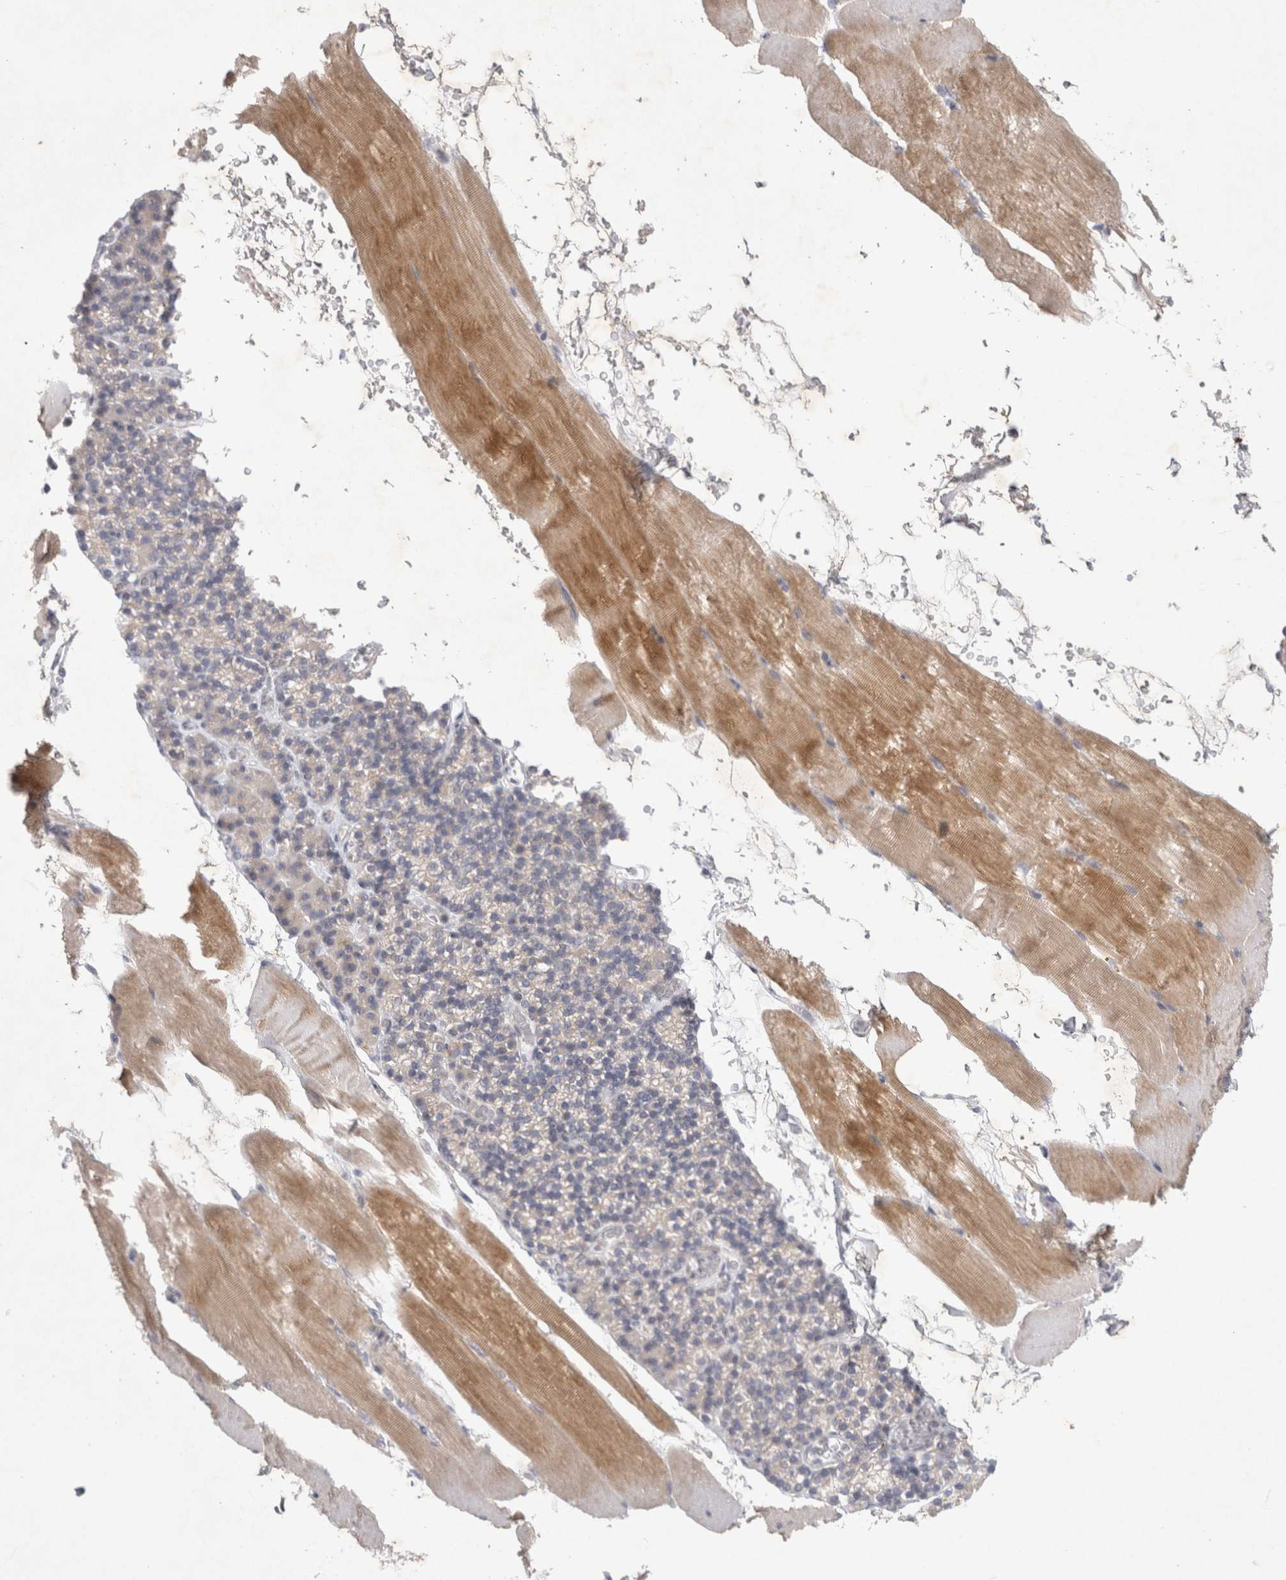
{"staining": {"intensity": "moderate", "quantity": "25%-75%", "location": "cytoplasmic/membranous"}, "tissue": "skeletal muscle", "cell_type": "Myocytes", "image_type": "normal", "snomed": [{"axis": "morphology", "description": "Normal tissue, NOS"}, {"axis": "topography", "description": "Skeletal muscle"}, {"axis": "topography", "description": "Parathyroid gland"}], "caption": "The immunohistochemical stain shows moderate cytoplasmic/membranous positivity in myocytes of normal skeletal muscle. Nuclei are stained in blue.", "gene": "BZW2", "patient": {"sex": "female", "age": 37}}